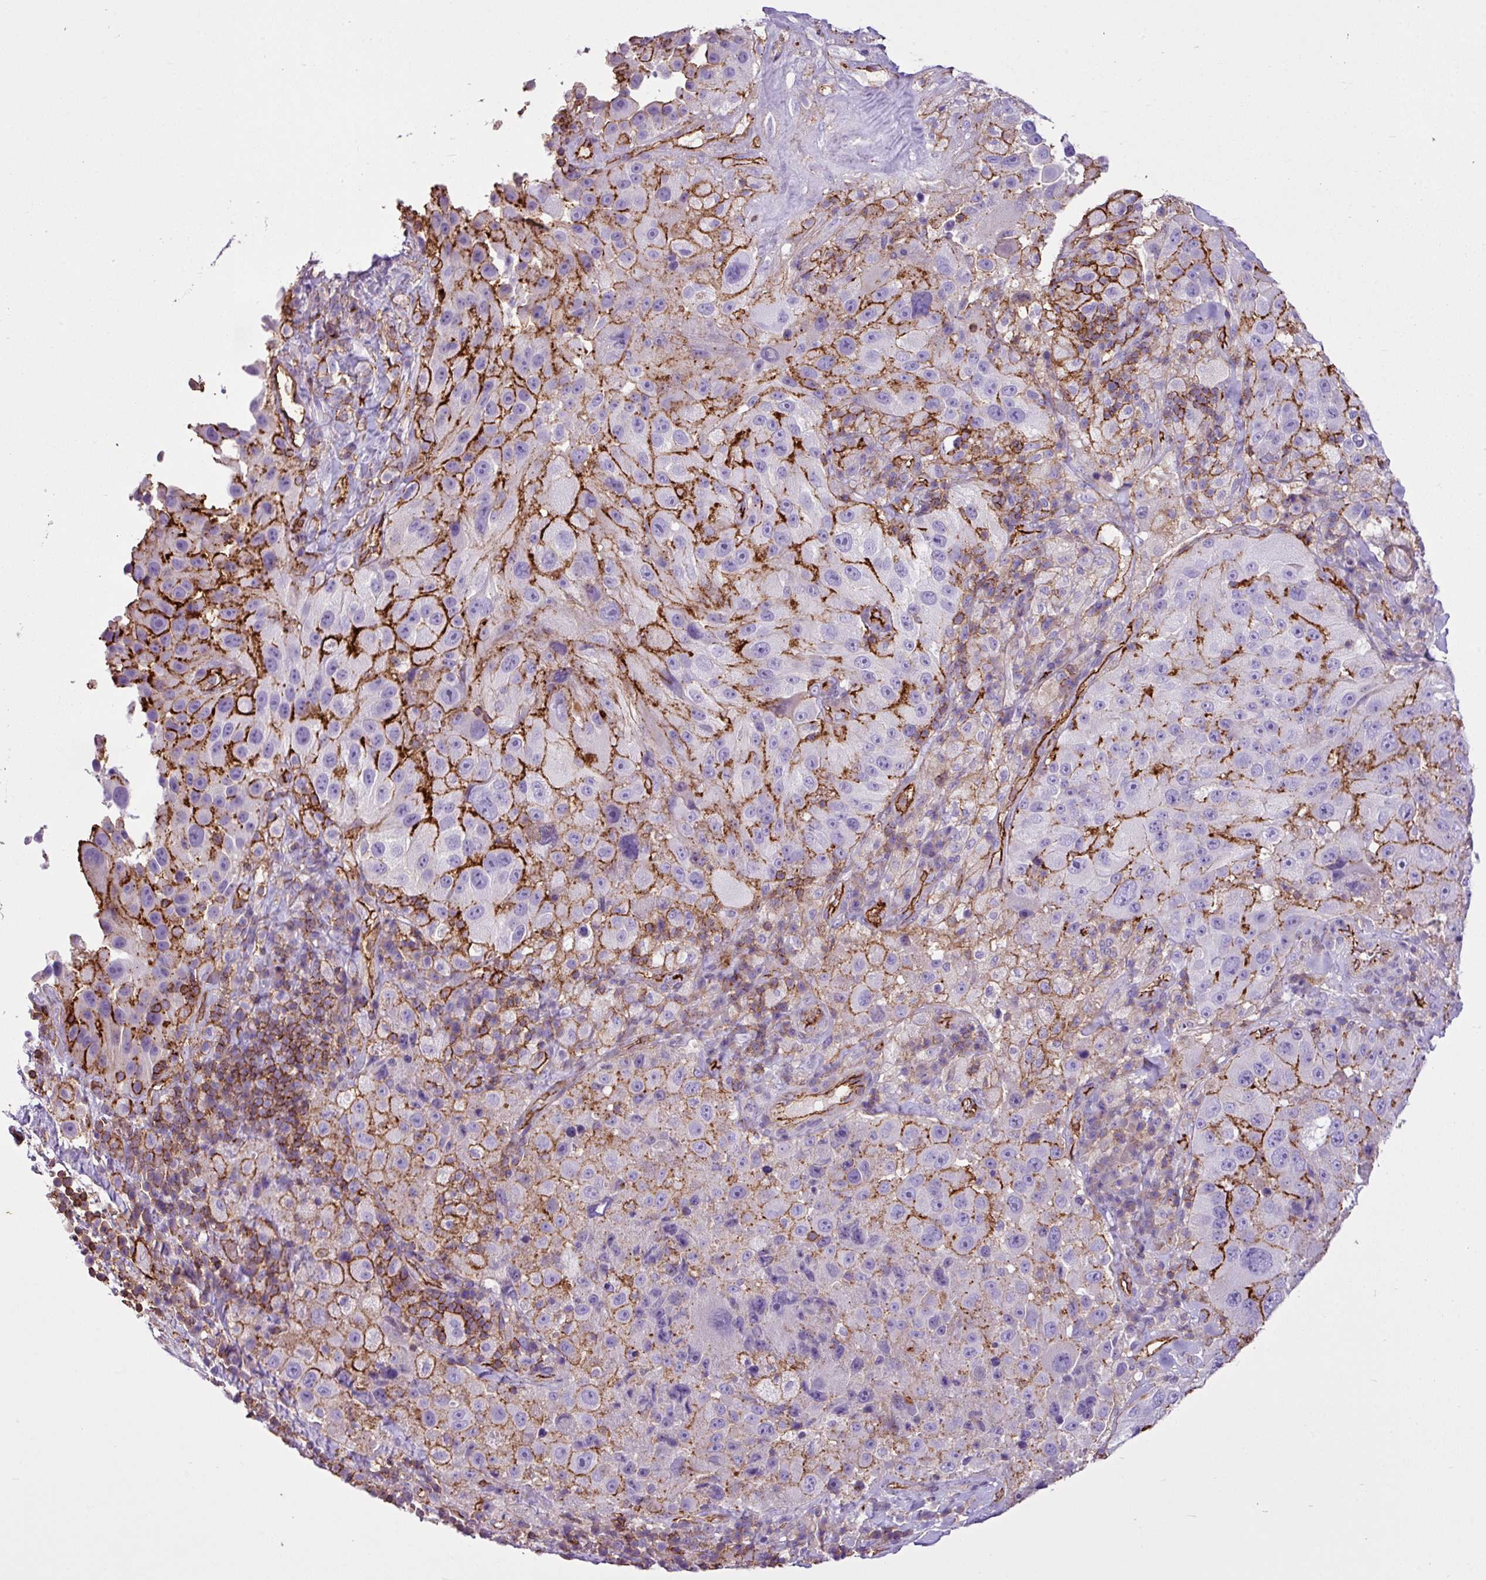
{"staining": {"intensity": "negative", "quantity": "none", "location": "none"}, "tissue": "melanoma", "cell_type": "Tumor cells", "image_type": "cancer", "snomed": [{"axis": "morphology", "description": "Malignant melanoma, Metastatic site"}, {"axis": "topography", "description": "Lymph node"}], "caption": "The IHC histopathology image has no significant positivity in tumor cells of melanoma tissue. (Immunohistochemistry, brightfield microscopy, high magnification).", "gene": "EME2", "patient": {"sex": "male", "age": 62}}